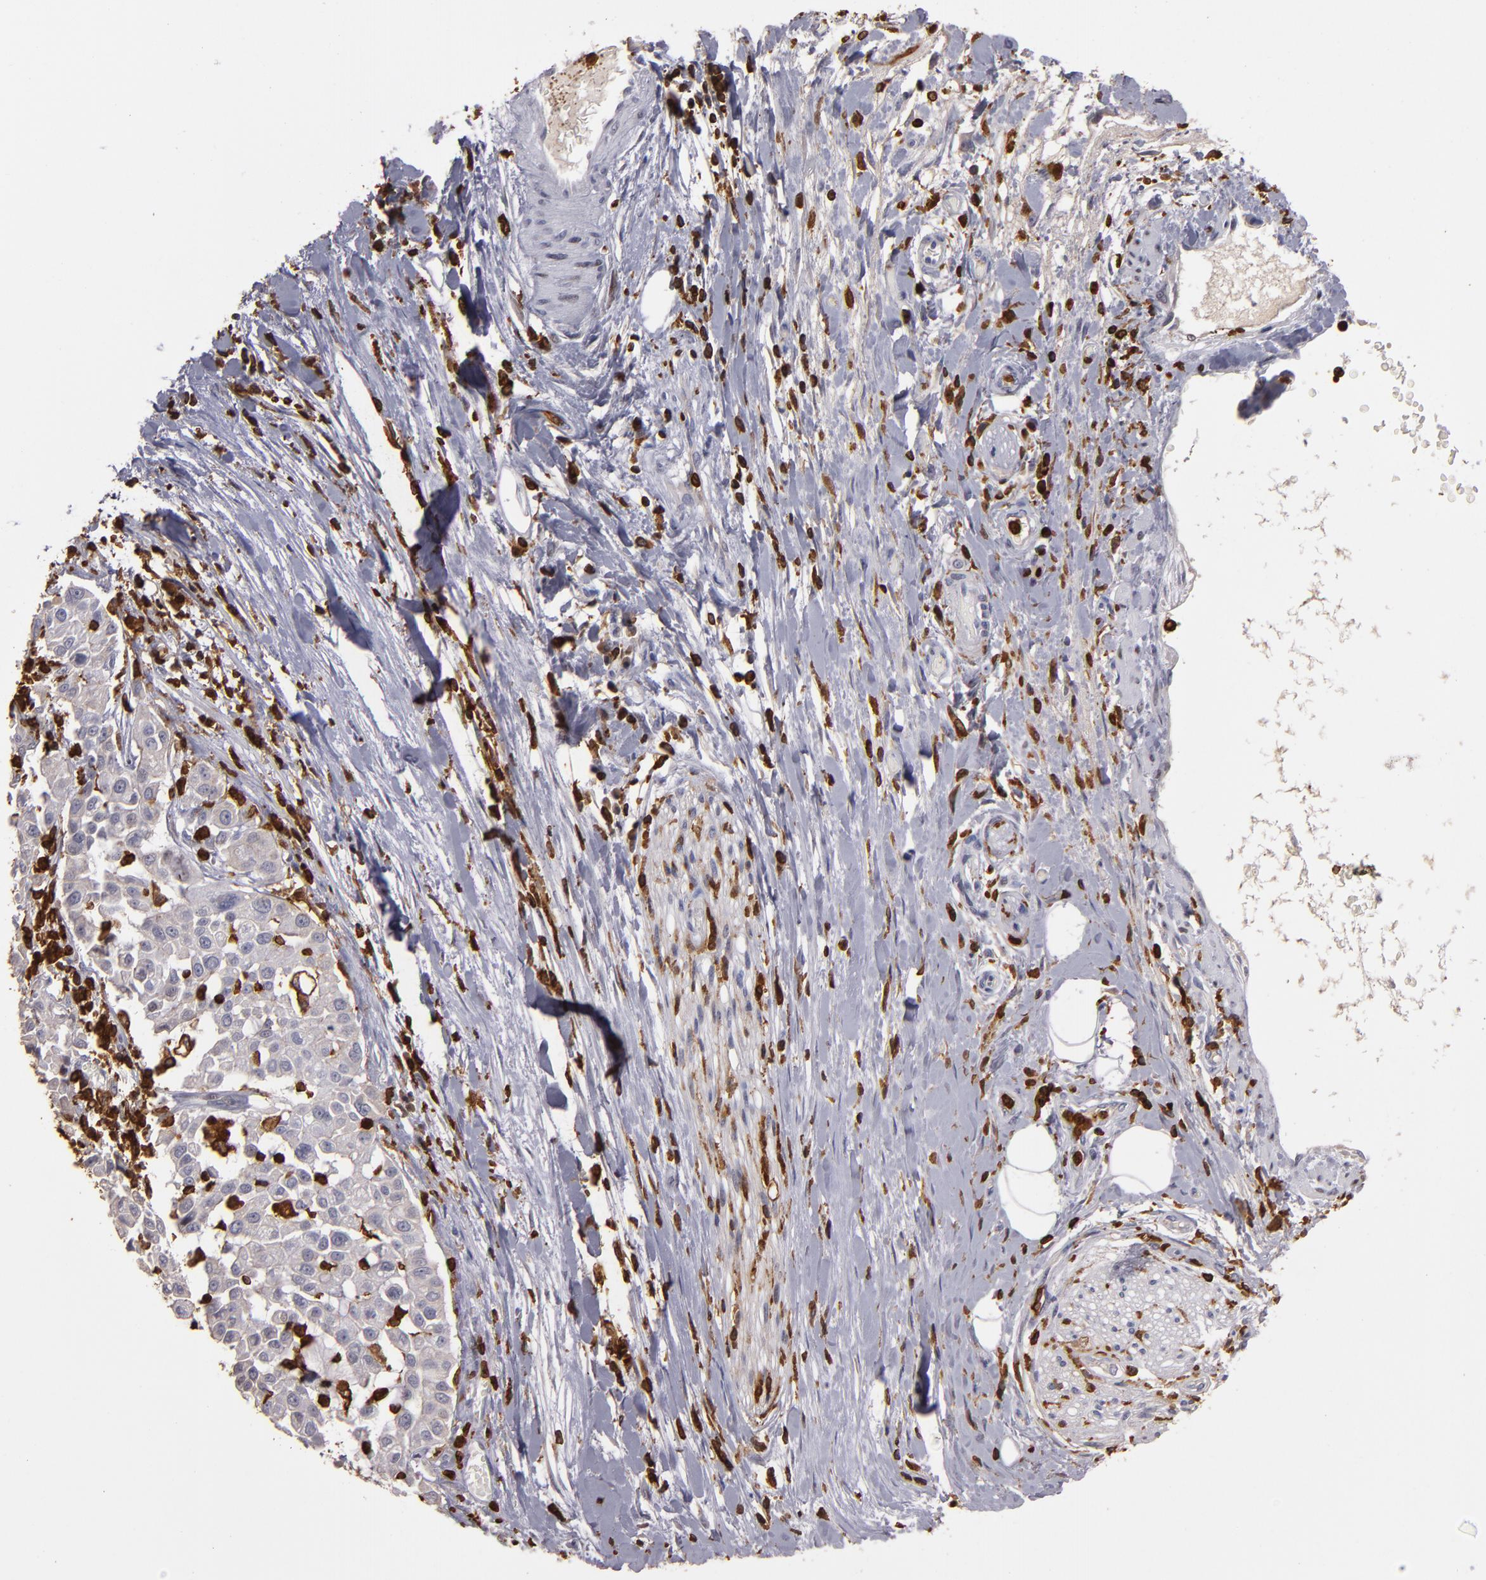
{"staining": {"intensity": "weak", "quantity": "<25%", "location": "cytoplasmic/membranous"}, "tissue": "pancreatic cancer", "cell_type": "Tumor cells", "image_type": "cancer", "snomed": [{"axis": "morphology", "description": "Adenocarcinoma, NOS"}, {"axis": "topography", "description": "Pancreas"}], "caption": "The photomicrograph demonstrates no significant positivity in tumor cells of adenocarcinoma (pancreatic).", "gene": "WAS", "patient": {"sex": "female", "age": 52}}